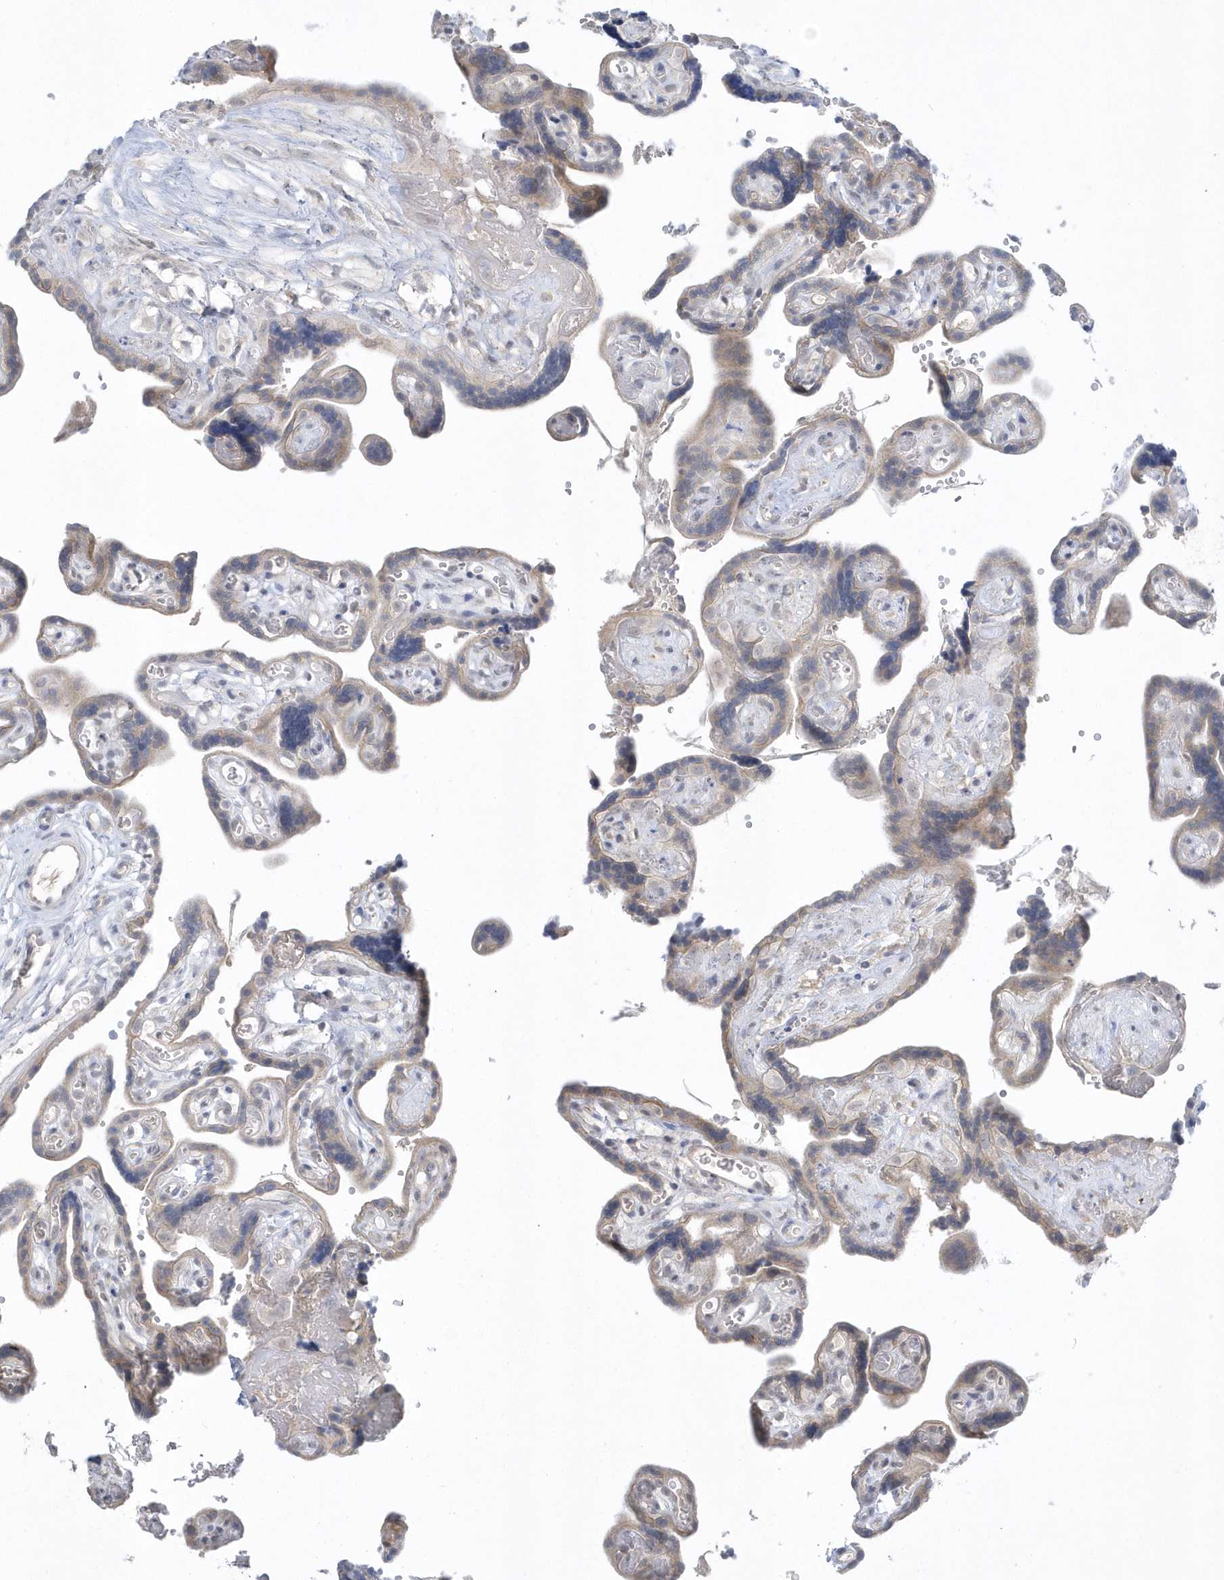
{"staining": {"intensity": "negative", "quantity": "none", "location": "none"}, "tissue": "placenta", "cell_type": "Decidual cells", "image_type": "normal", "snomed": [{"axis": "morphology", "description": "Normal tissue, NOS"}, {"axis": "topography", "description": "Placenta"}], "caption": "Micrograph shows no protein staining in decidual cells of unremarkable placenta.", "gene": "ZC3H12D", "patient": {"sex": "female", "age": 30}}